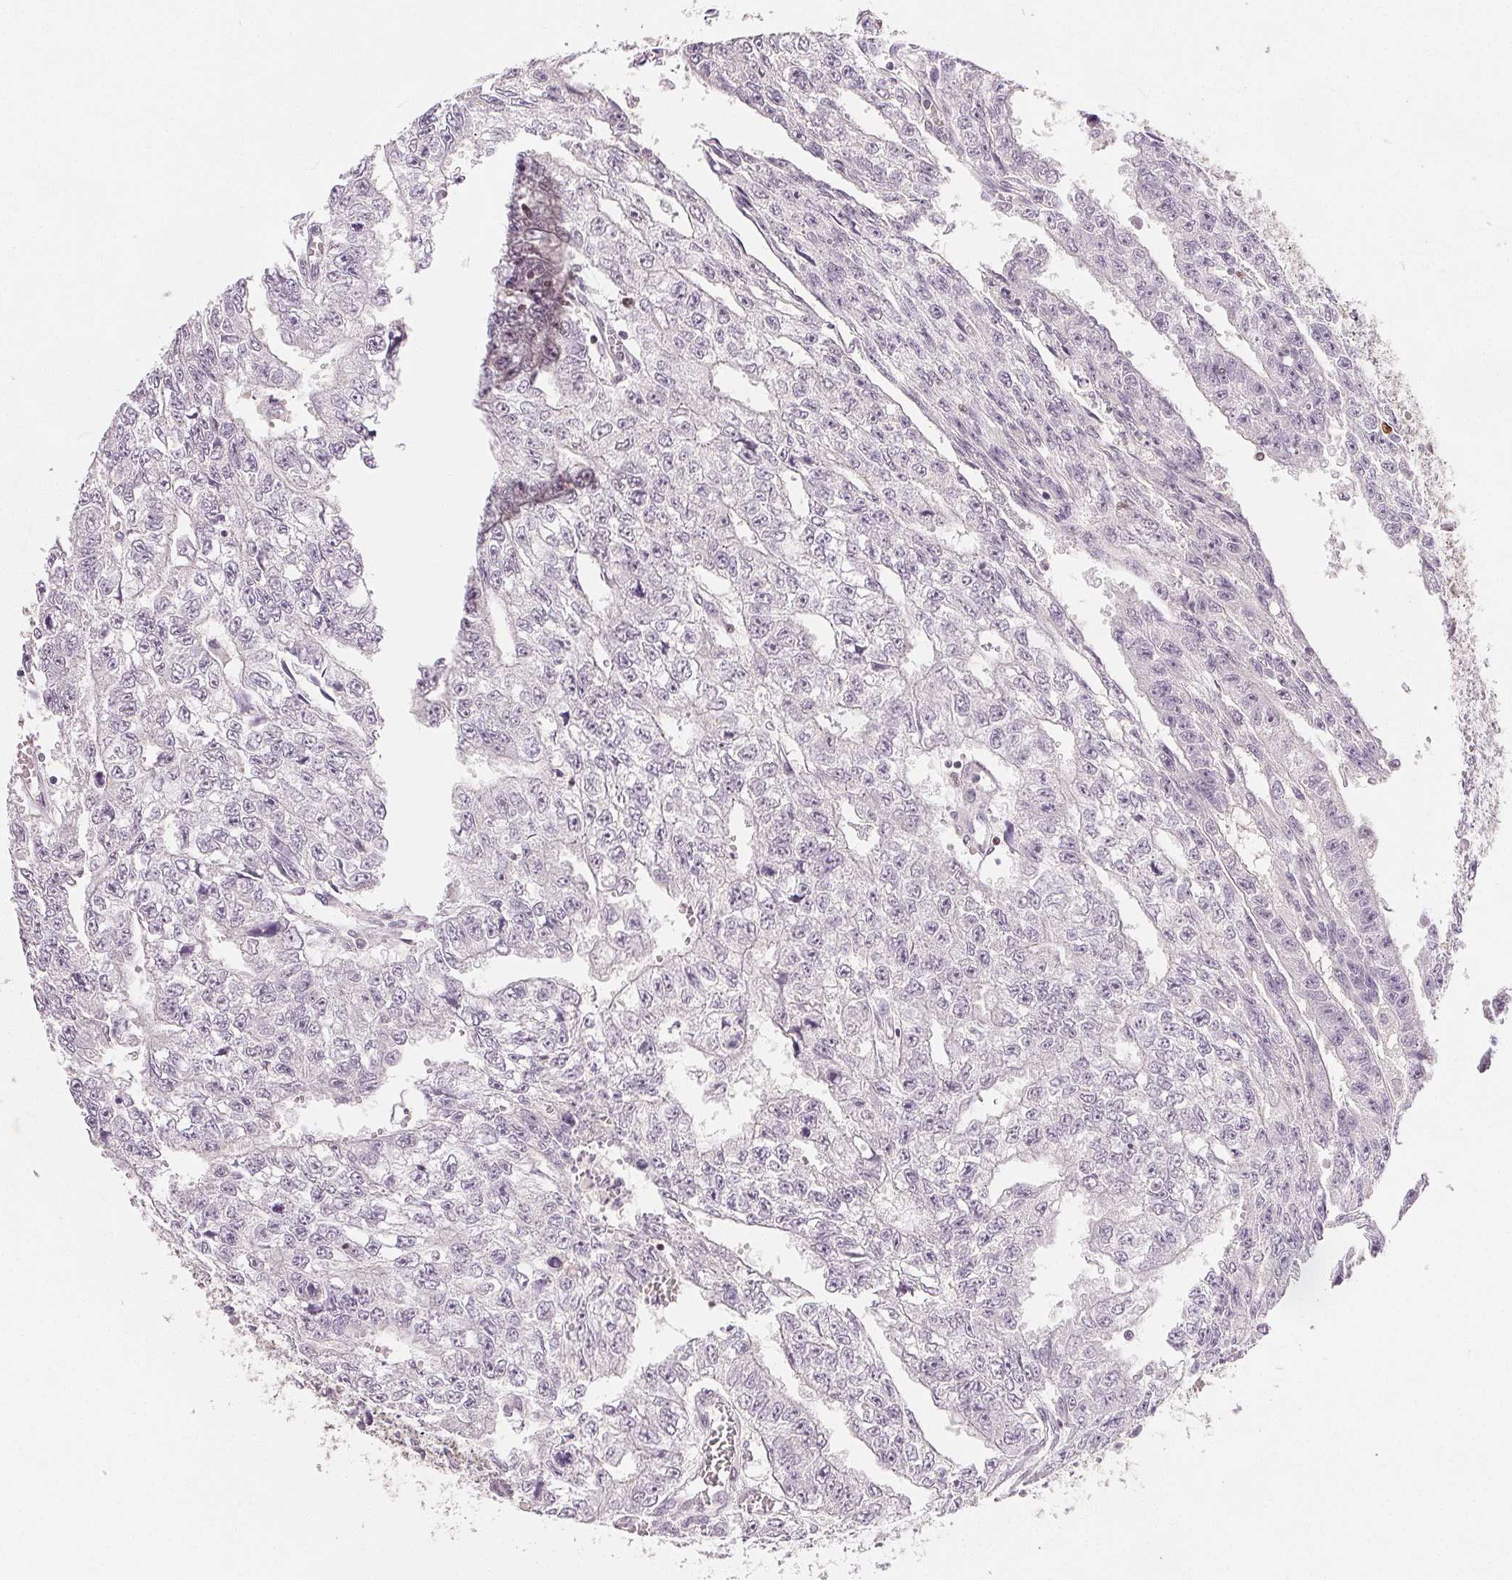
{"staining": {"intensity": "negative", "quantity": "none", "location": "none"}, "tissue": "testis cancer", "cell_type": "Tumor cells", "image_type": "cancer", "snomed": [{"axis": "morphology", "description": "Carcinoma, Embryonal, NOS"}, {"axis": "morphology", "description": "Teratoma, malignant, NOS"}, {"axis": "topography", "description": "Testis"}], "caption": "Histopathology image shows no protein staining in tumor cells of testis teratoma (malignant) tissue. The staining is performed using DAB (3,3'-diaminobenzidine) brown chromogen with nuclei counter-stained in using hematoxylin.", "gene": "RUNX2", "patient": {"sex": "male", "age": 24}}